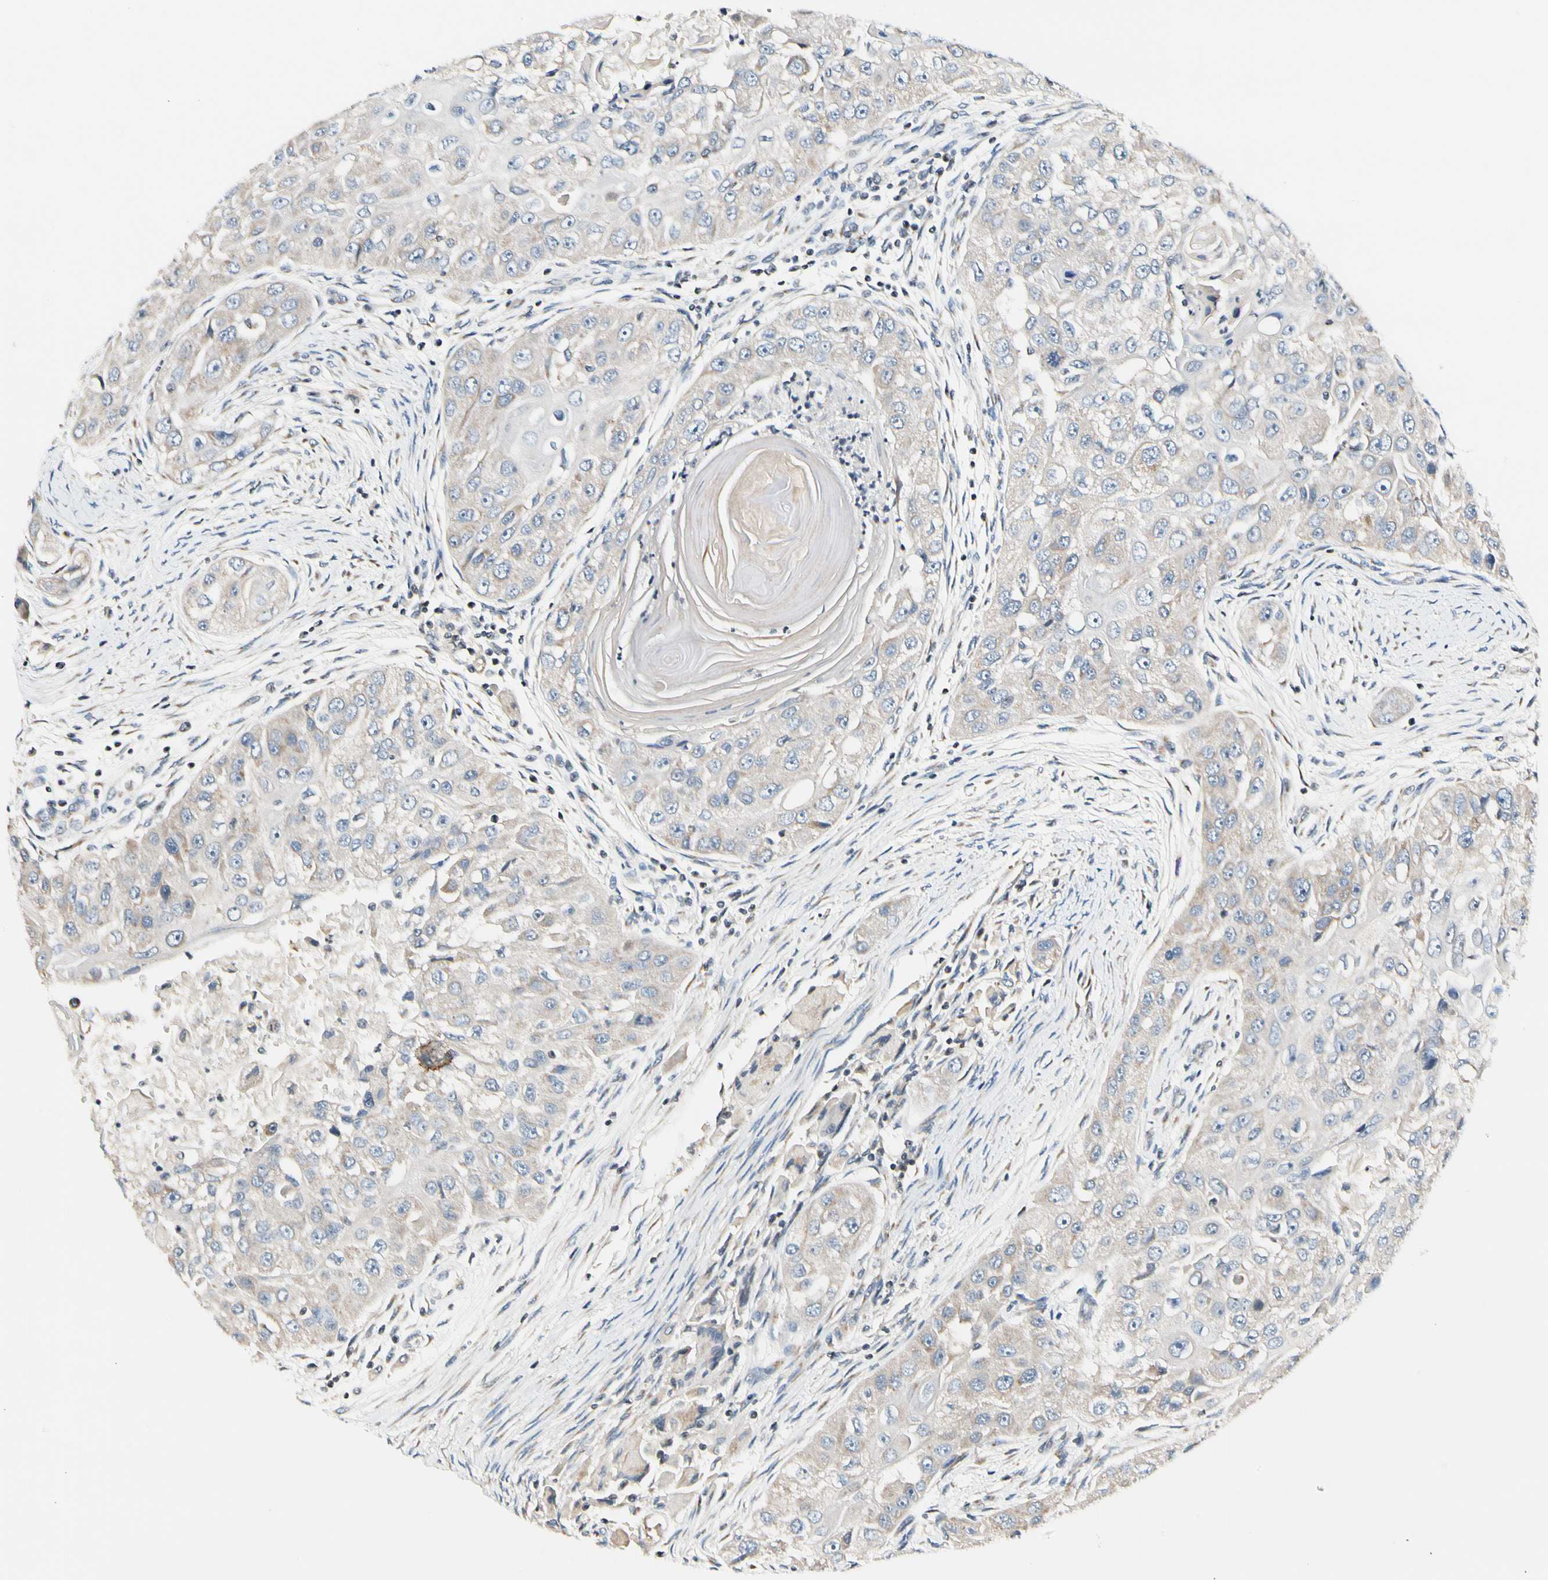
{"staining": {"intensity": "weak", "quantity": "25%-75%", "location": "cytoplasmic/membranous"}, "tissue": "head and neck cancer", "cell_type": "Tumor cells", "image_type": "cancer", "snomed": [{"axis": "morphology", "description": "Normal tissue, NOS"}, {"axis": "morphology", "description": "Squamous cell carcinoma, NOS"}, {"axis": "topography", "description": "Skeletal muscle"}, {"axis": "topography", "description": "Head-Neck"}], "caption": "Immunohistochemical staining of head and neck cancer exhibits low levels of weak cytoplasmic/membranous staining in approximately 25%-75% of tumor cells. (DAB (3,3'-diaminobenzidine) = brown stain, brightfield microscopy at high magnification).", "gene": "SOX30", "patient": {"sex": "male", "age": 51}}